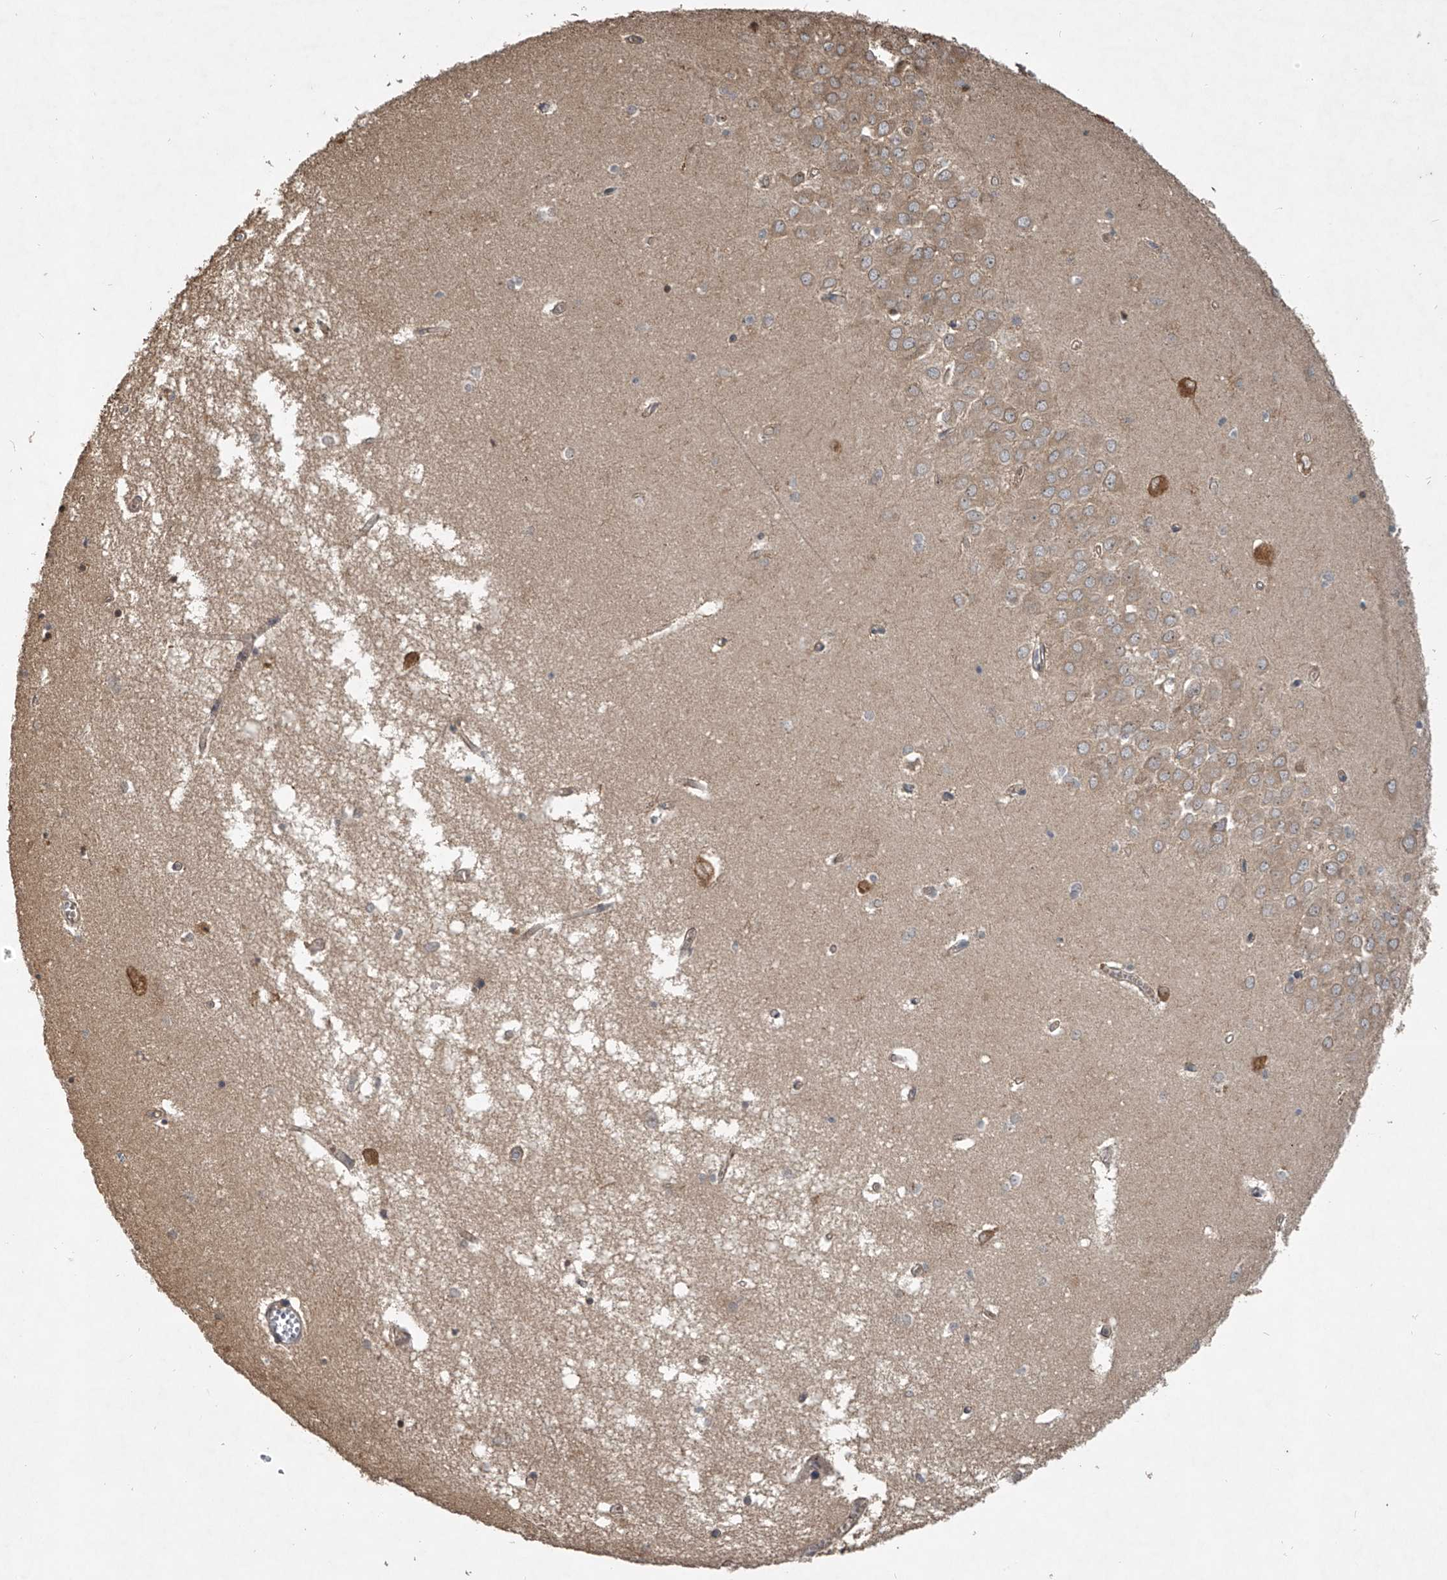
{"staining": {"intensity": "moderate", "quantity": "<25%", "location": "cytoplasmic/membranous"}, "tissue": "hippocampus", "cell_type": "Glial cells", "image_type": "normal", "snomed": [{"axis": "morphology", "description": "Normal tissue, NOS"}, {"axis": "topography", "description": "Hippocampus"}], "caption": "Glial cells exhibit low levels of moderate cytoplasmic/membranous staining in about <25% of cells in unremarkable hippocampus.", "gene": "NFS1", "patient": {"sex": "male", "age": 70}}